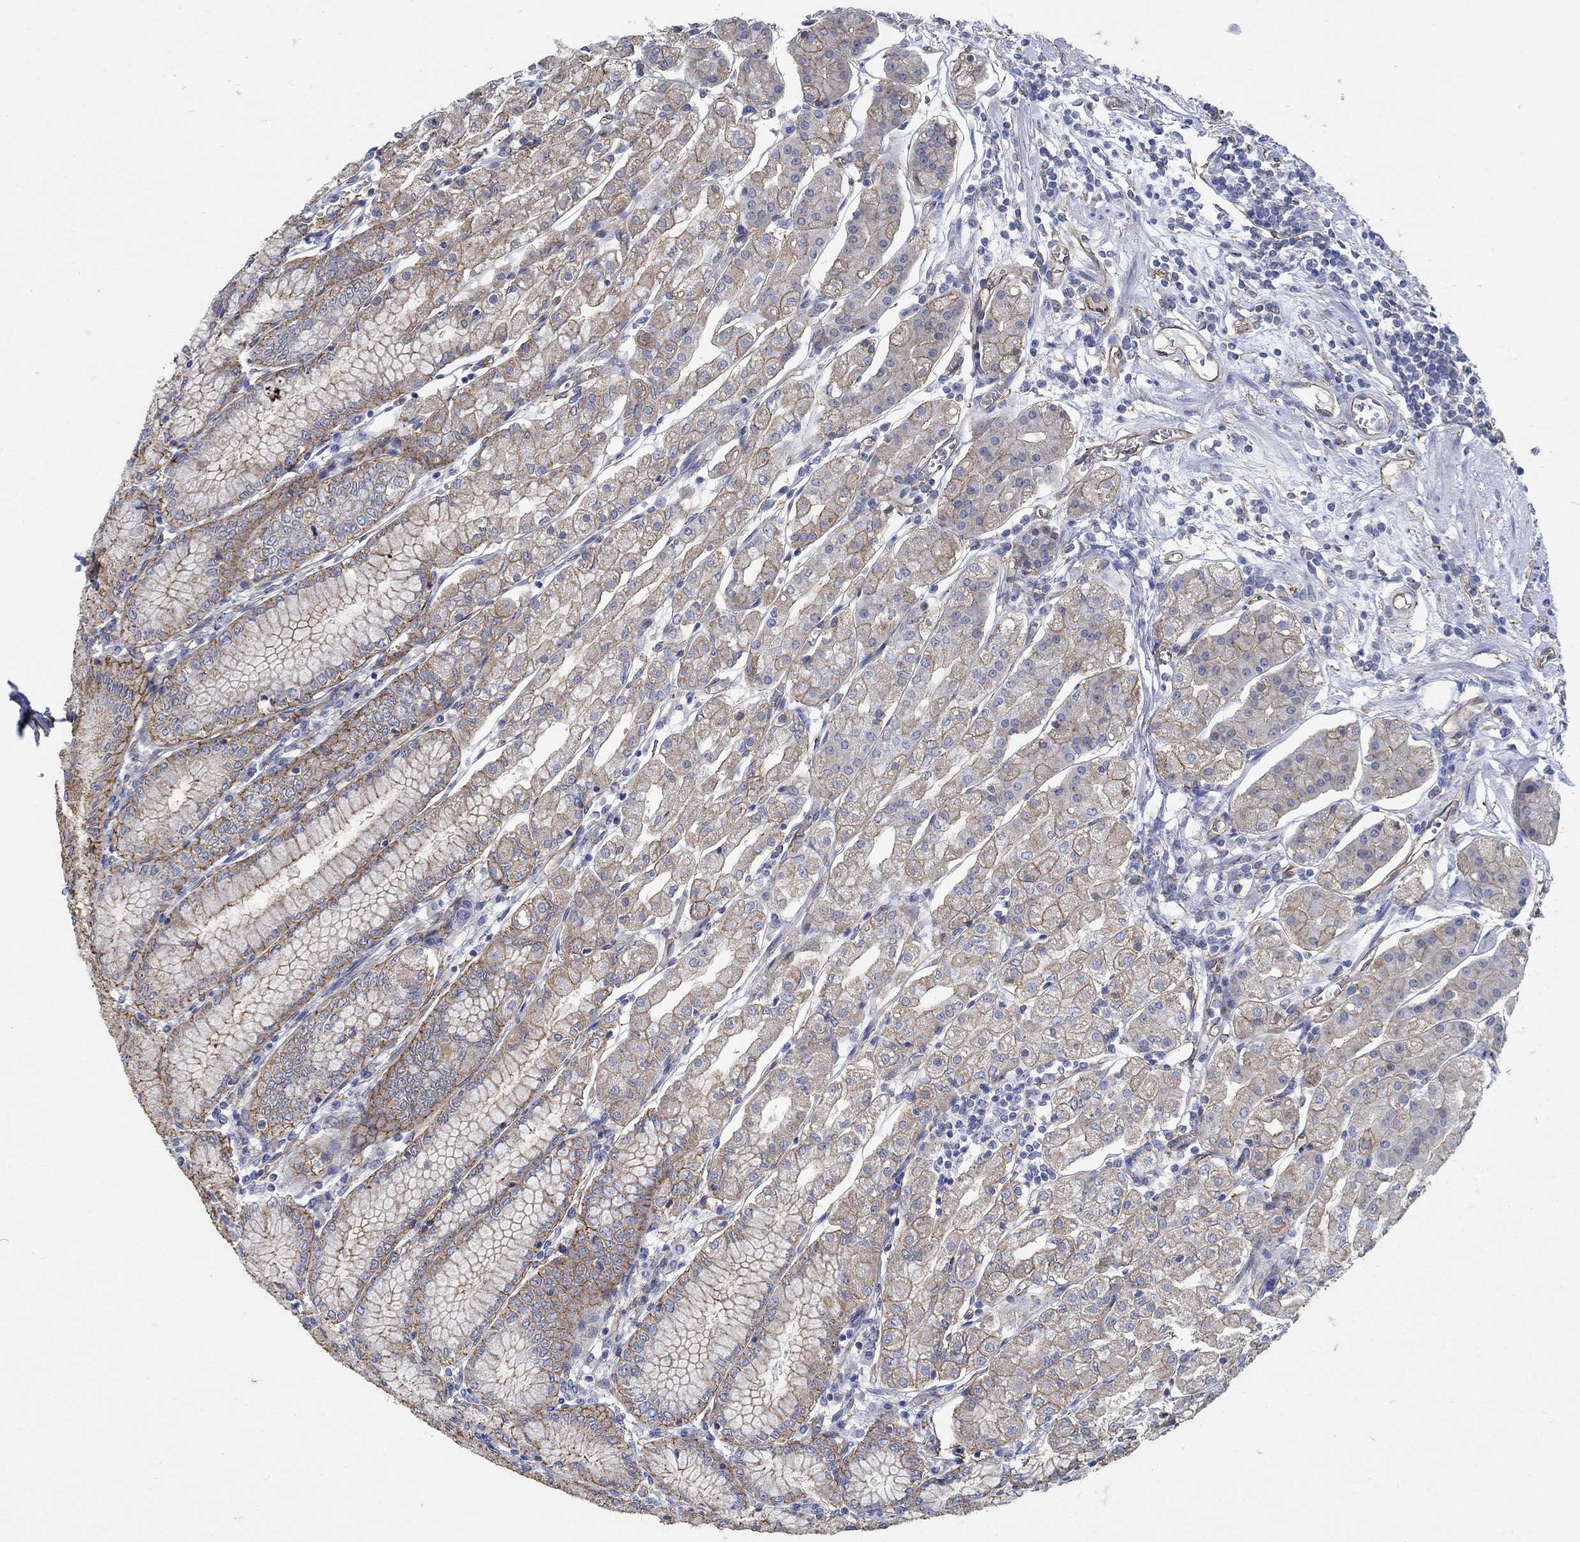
{"staining": {"intensity": "moderate", "quantity": "25%-75%", "location": "cytoplasmic/membranous"}, "tissue": "stomach", "cell_type": "Glandular cells", "image_type": "normal", "snomed": [{"axis": "morphology", "description": "Normal tissue, NOS"}, {"axis": "topography", "description": "Skeletal muscle"}, {"axis": "topography", "description": "Stomach"}], "caption": "Protein expression analysis of benign stomach demonstrates moderate cytoplasmic/membranous positivity in approximately 25%-75% of glandular cells. (DAB IHC with brightfield microscopy, high magnification).", "gene": "TMEM198", "patient": {"sex": "female", "age": 57}}